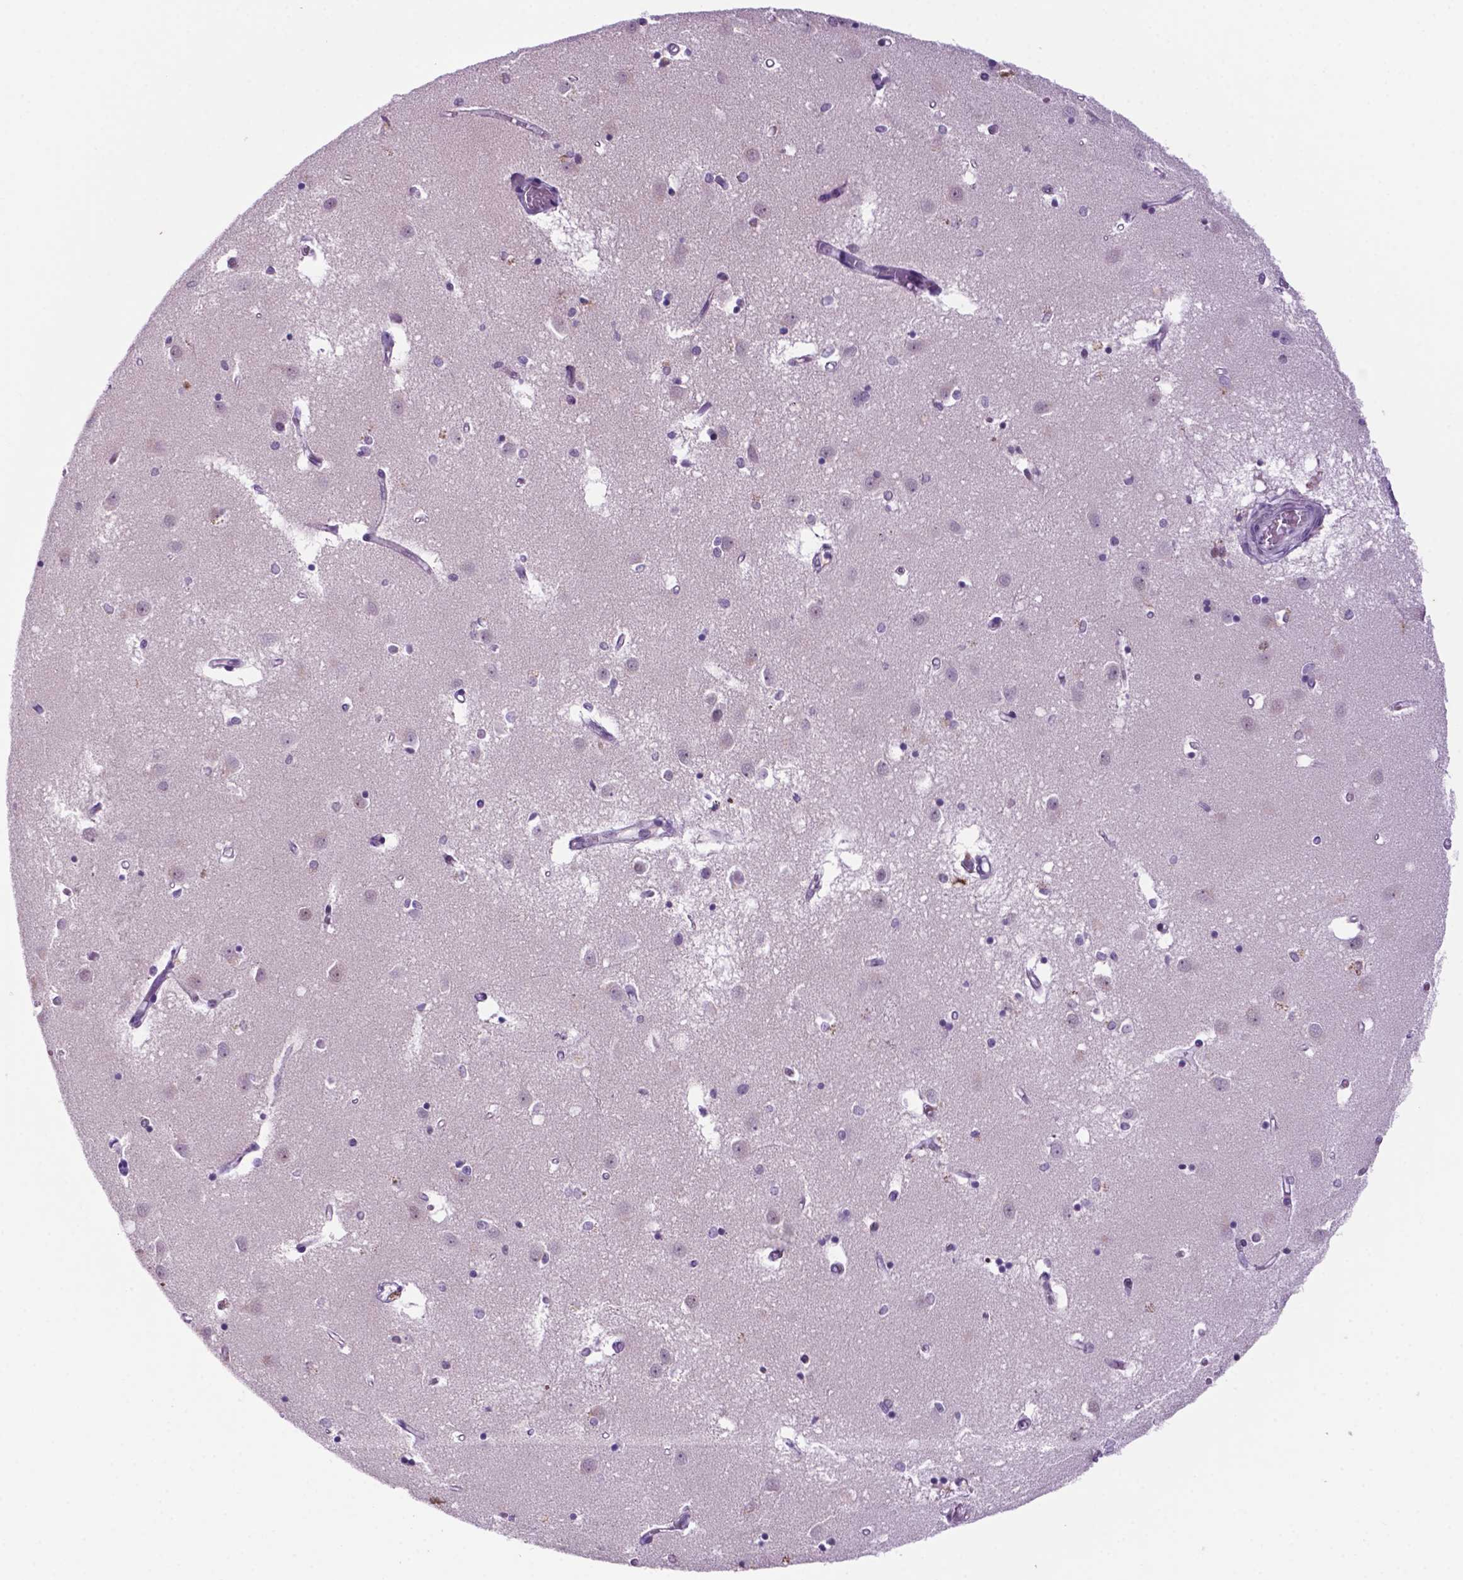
{"staining": {"intensity": "moderate", "quantity": "<25%", "location": "nuclear"}, "tissue": "caudate", "cell_type": "Glial cells", "image_type": "normal", "snomed": [{"axis": "morphology", "description": "Normal tissue, NOS"}, {"axis": "topography", "description": "Lateral ventricle wall"}], "caption": "The immunohistochemical stain highlights moderate nuclear positivity in glial cells of benign caudate. The staining was performed using DAB (3,3'-diaminobenzidine) to visualize the protein expression in brown, while the nuclei were stained in blue with hematoxylin (Magnification: 20x).", "gene": "NCAPH2", "patient": {"sex": "male", "age": 54}}